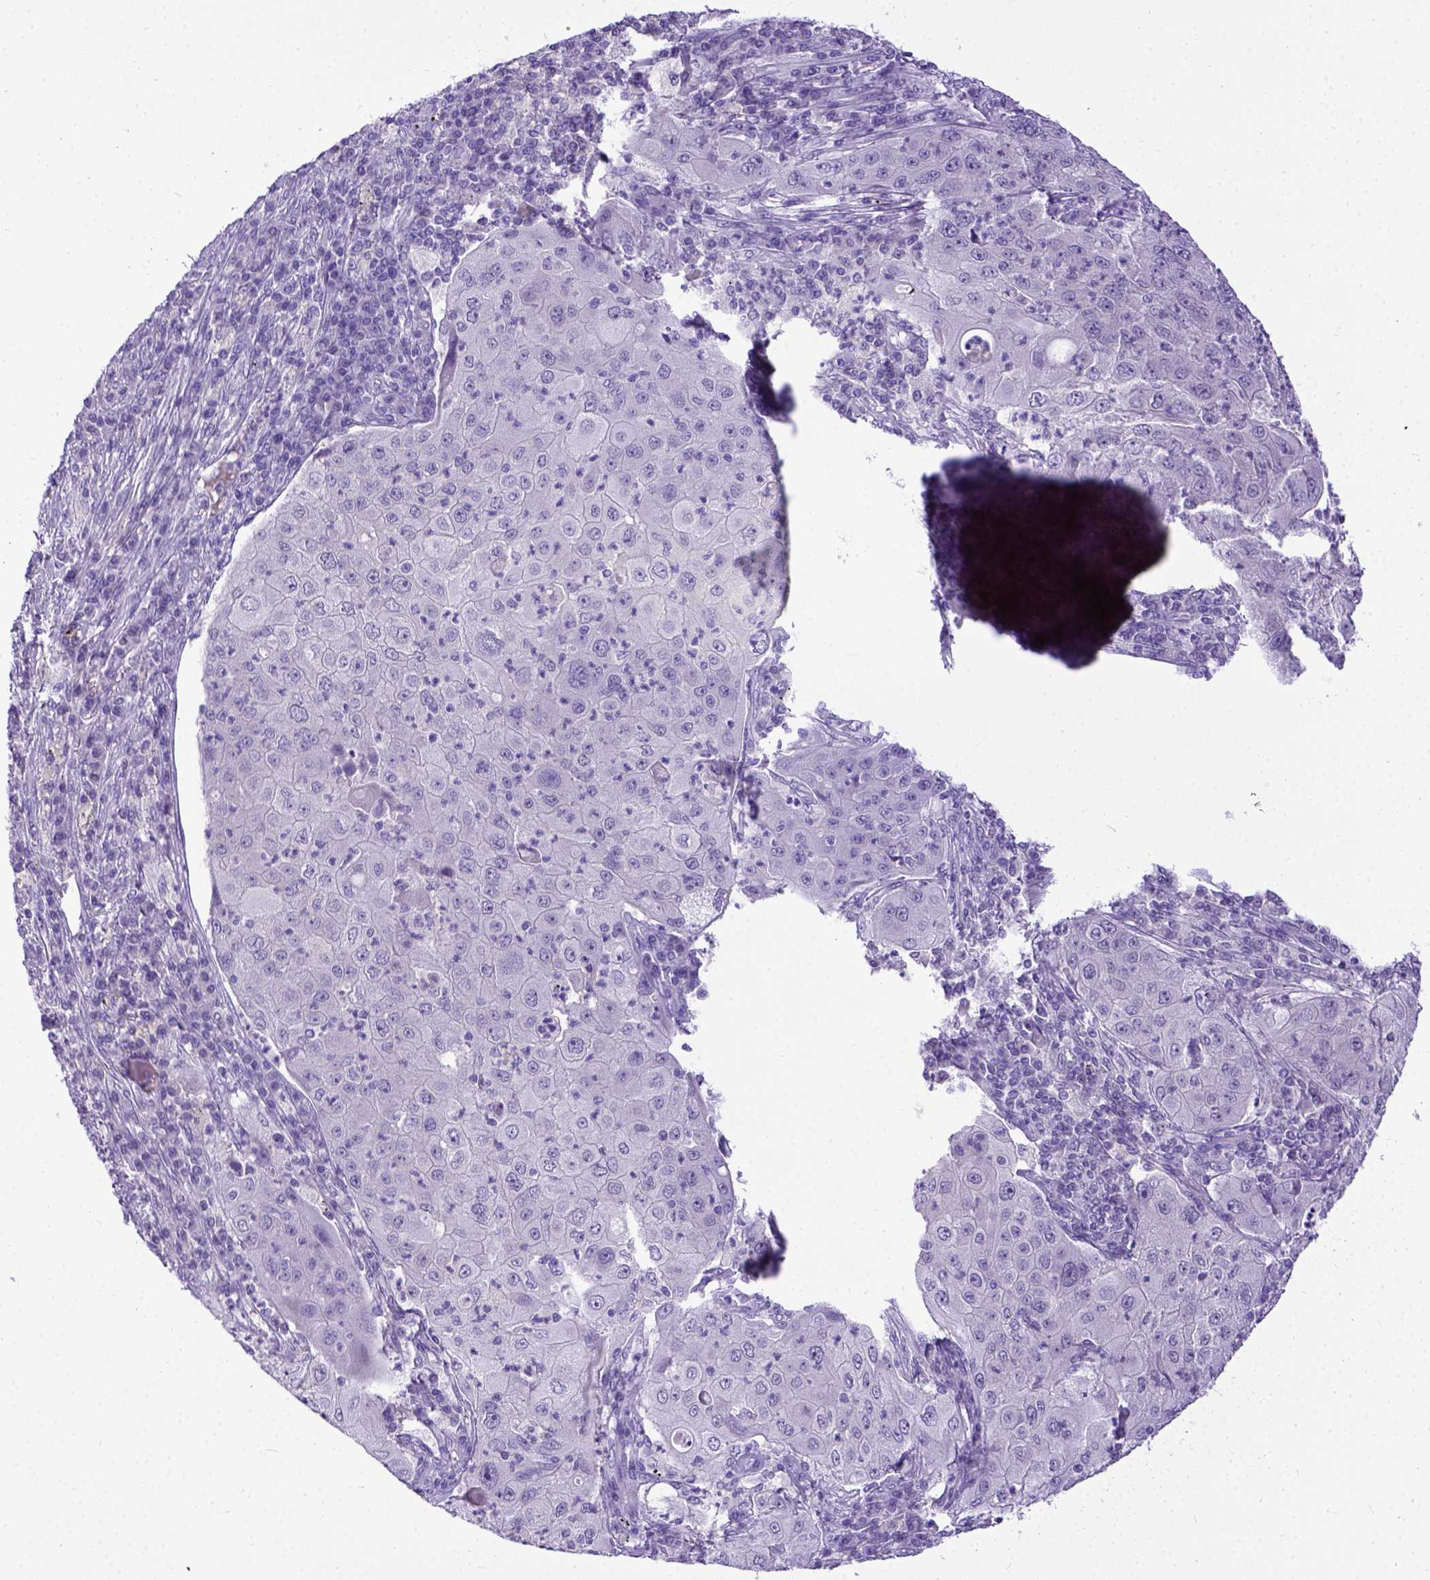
{"staining": {"intensity": "negative", "quantity": "none", "location": "none"}, "tissue": "lung cancer", "cell_type": "Tumor cells", "image_type": "cancer", "snomed": [{"axis": "morphology", "description": "Squamous cell carcinoma, NOS"}, {"axis": "topography", "description": "Lung"}], "caption": "Tumor cells are negative for brown protein staining in lung cancer.", "gene": "ESR1", "patient": {"sex": "female", "age": 59}}